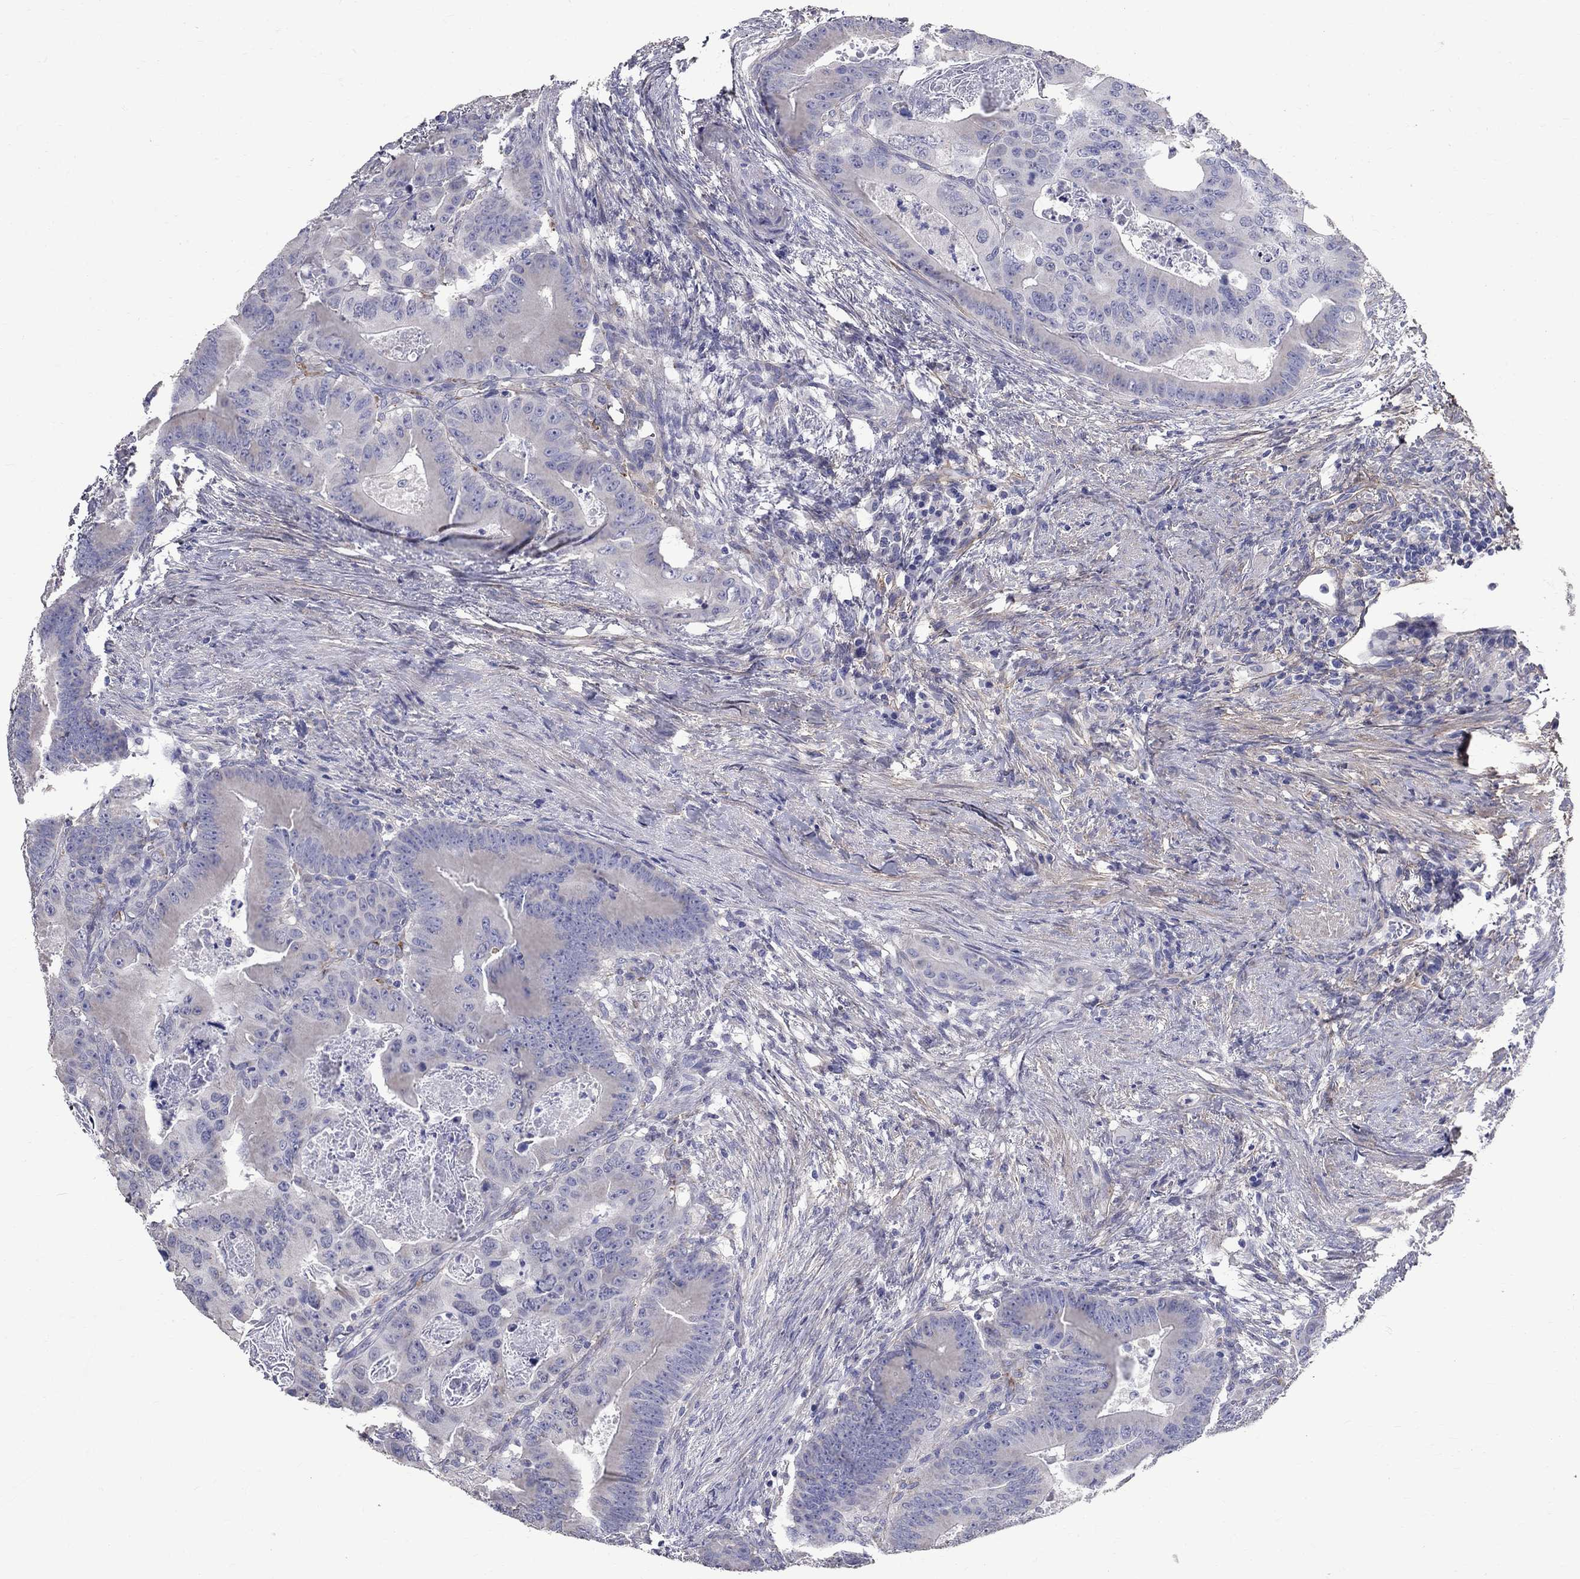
{"staining": {"intensity": "weak", "quantity": ">75%", "location": "cytoplasmic/membranous"}, "tissue": "colorectal cancer", "cell_type": "Tumor cells", "image_type": "cancer", "snomed": [{"axis": "morphology", "description": "Adenocarcinoma, NOS"}, {"axis": "topography", "description": "Rectum"}], "caption": "Tumor cells demonstrate weak cytoplasmic/membranous positivity in about >75% of cells in colorectal cancer (adenocarcinoma). Using DAB (brown) and hematoxylin (blue) stains, captured at high magnification using brightfield microscopy.", "gene": "ANXA10", "patient": {"sex": "male", "age": 64}}